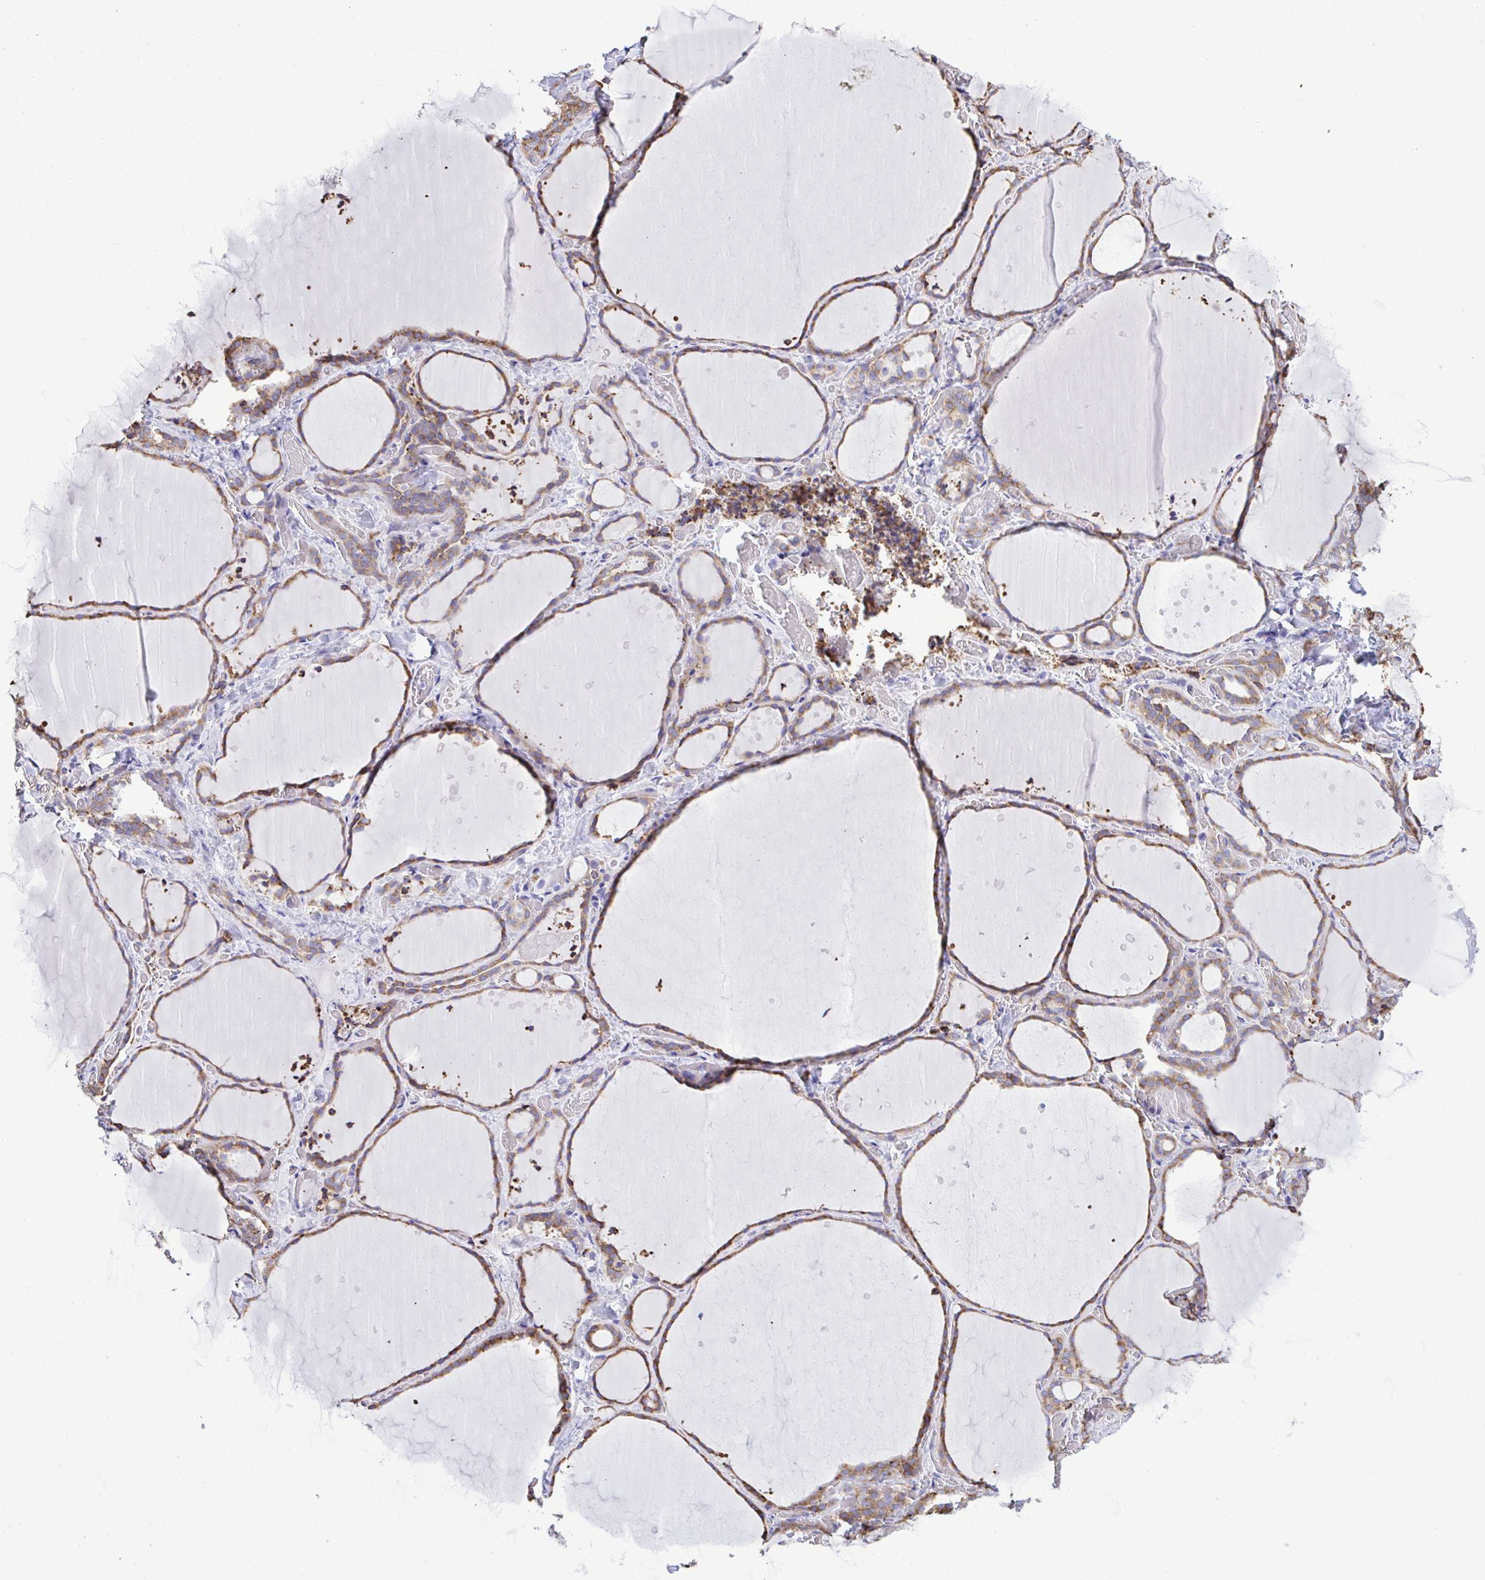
{"staining": {"intensity": "moderate", "quantity": ">75%", "location": "cytoplasmic/membranous"}, "tissue": "thyroid gland", "cell_type": "Glandular cells", "image_type": "normal", "snomed": [{"axis": "morphology", "description": "Normal tissue, NOS"}, {"axis": "topography", "description": "Thyroid gland"}], "caption": "Protein expression analysis of benign thyroid gland shows moderate cytoplasmic/membranous expression in approximately >75% of glandular cells. The protein of interest is stained brown, and the nuclei are stained in blue (DAB IHC with brightfield microscopy, high magnification).", "gene": "PIGK", "patient": {"sex": "female", "age": 36}}